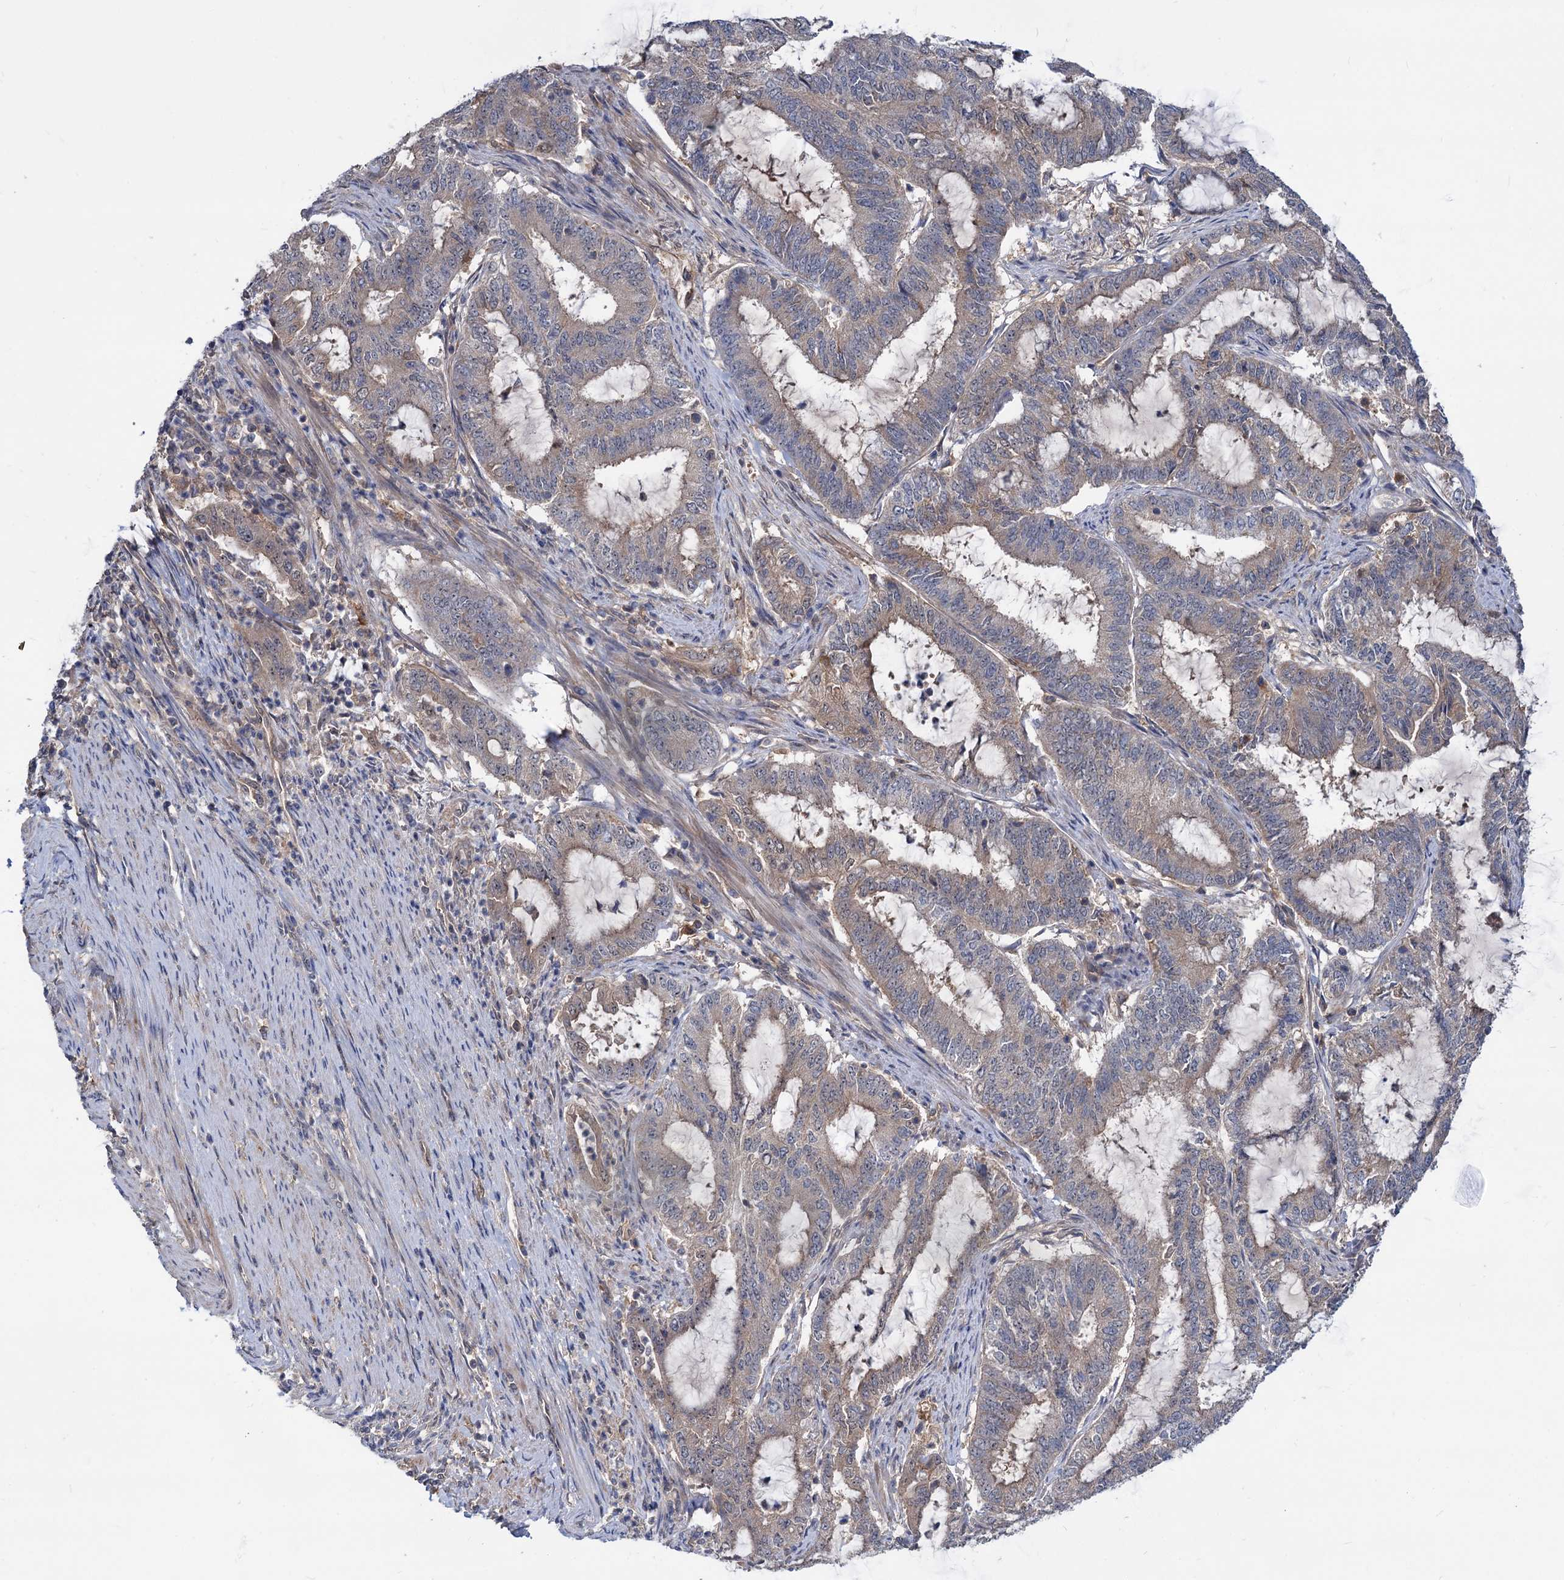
{"staining": {"intensity": "weak", "quantity": "25%-75%", "location": "cytoplasmic/membranous"}, "tissue": "endometrial cancer", "cell_type": "Tumor cells", "image_type": "cancer", "snomed": [{"axis": "morphology", "description": "Adenocarcinoma, NOS"}, {"axis": "topography", "description": "Endometrium"}], "caption": "Endometrial cancer (adenocarcinoma) stained for a protein exhibits weak cytoplasmic/membranous positivity in tumor cells.", "gene": "SNX15", "patient": {"sex": "female", "age": 51}}